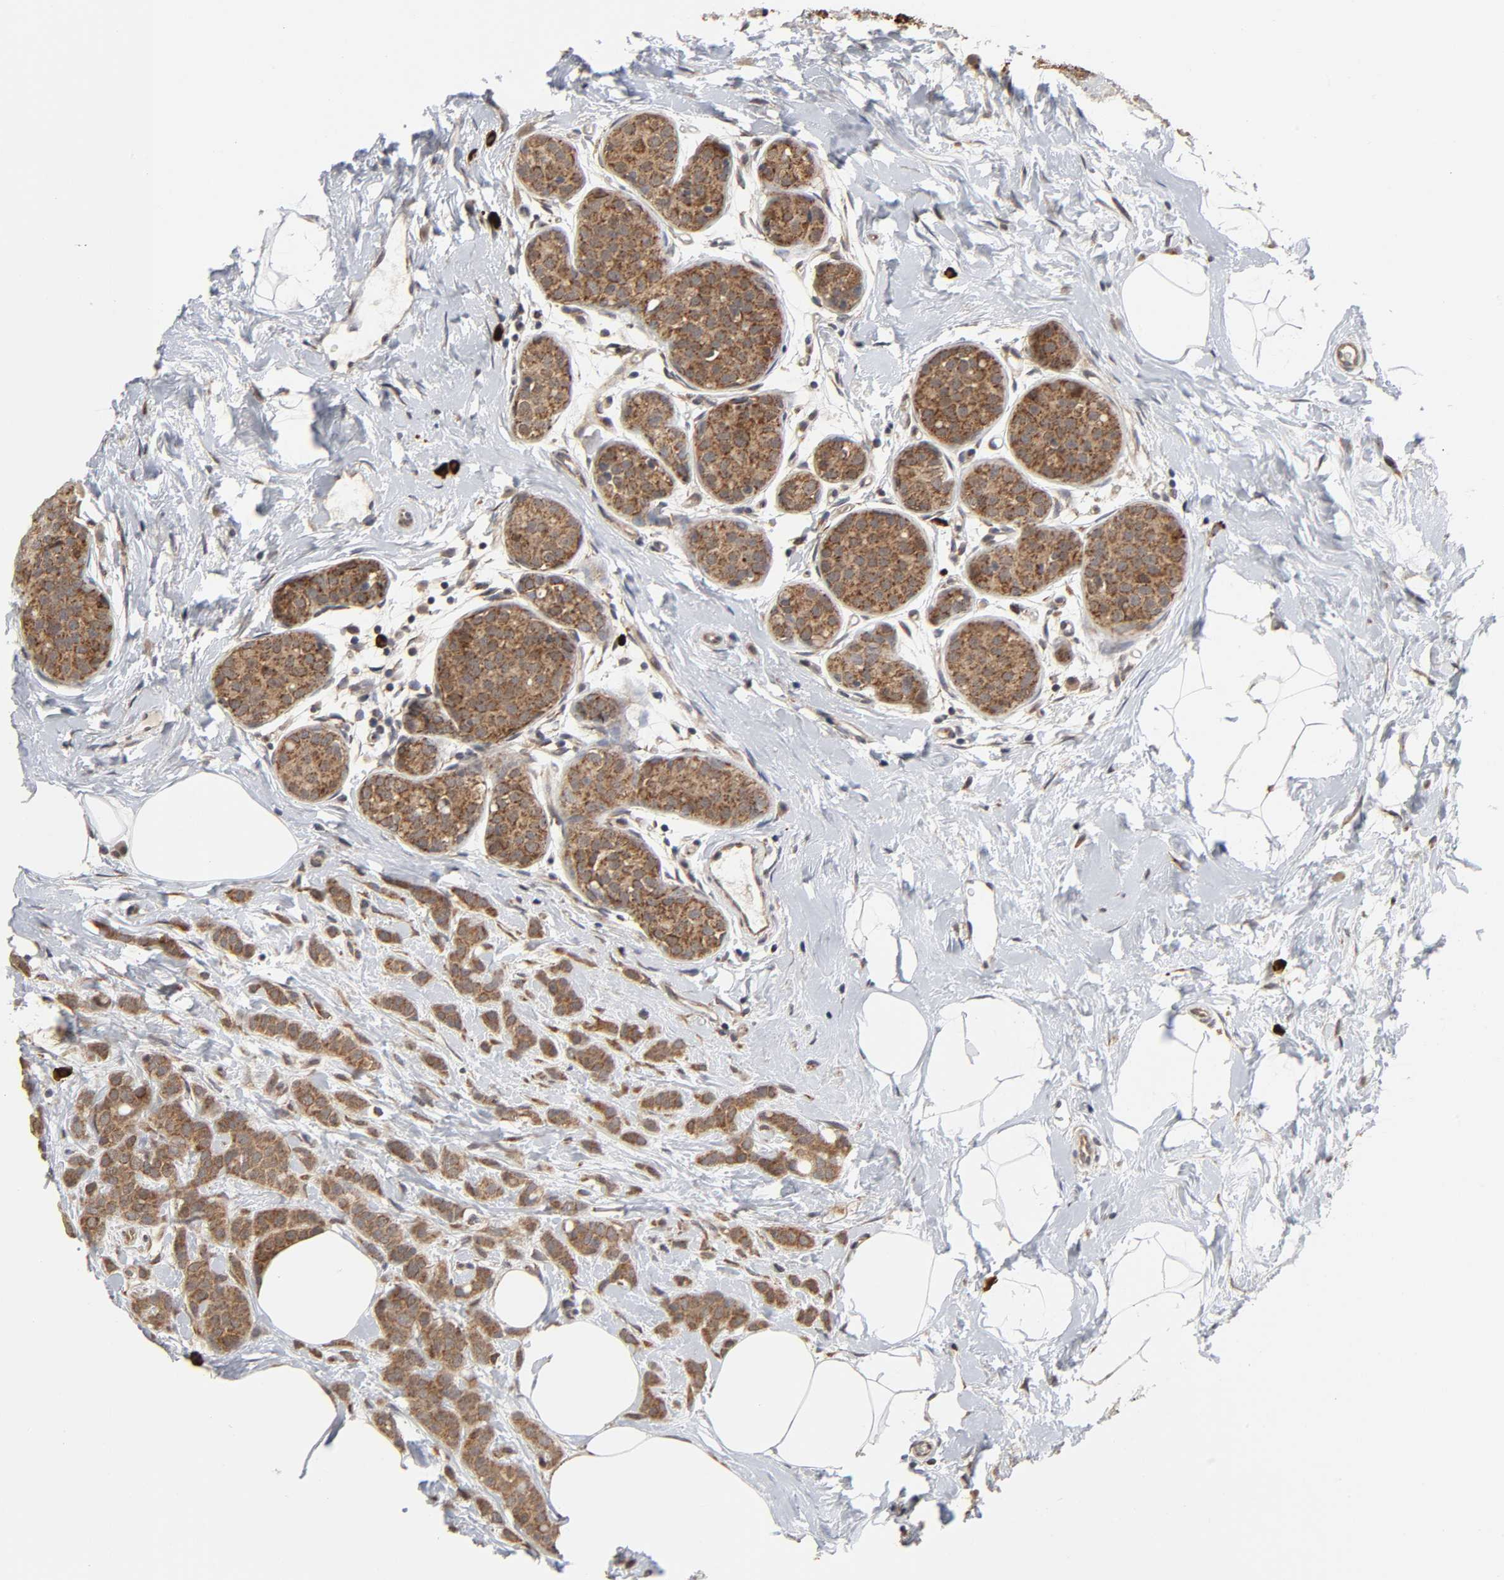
{"staining": {"intensity": "strong", "quantity": ">75%", "location": "cytoplasmic/membranous"}, "tissue": "breast cancer", "cell_type": "Tumor cells", "image_type": "cancer", "snomed": [{"axis": "morphology", "description": "Lobular carcinoma, in situ"}, {"axis": "morphology", "description": "Lobular carcinoma"}, {"axis": "topography", "description": "Breast"}], "caption": "Immunohistochemistry image of human lobular carcinoma (breast) stained for a protein (brown), which displays high levels of strong cytoplasmic/membranous staining in about >75% of tumor cells.", "gene": "SLC30A9", "patient": {"sex": "female", "age": 41}}